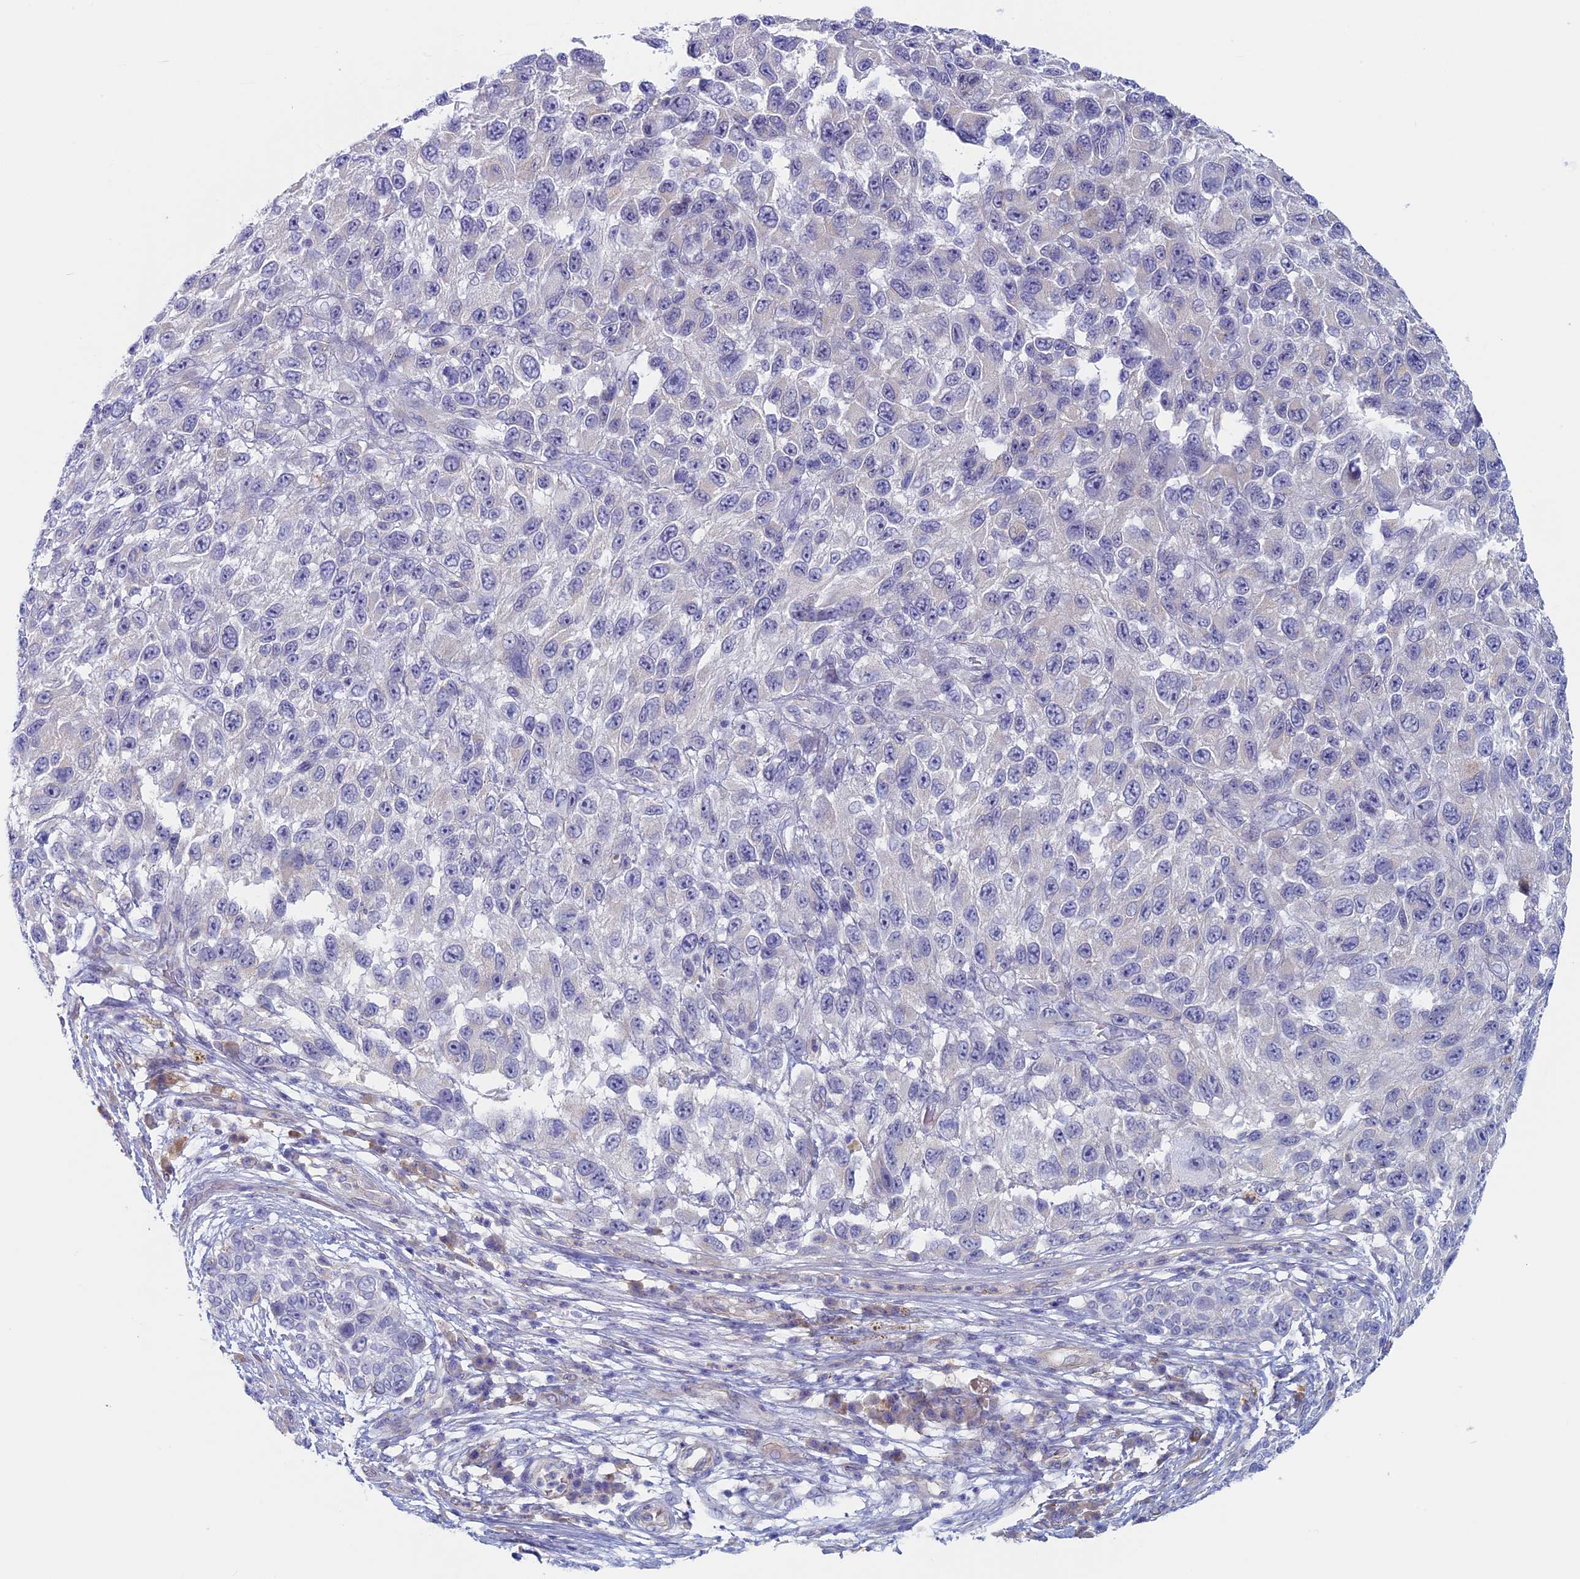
{"staining": {"intensity": "negative", "quantity": "none", "location": "none"}, "tissue": "melanoma", "cell_type": "Tumor cells", "image_type": "cancer", "snomed": [{"axis": "morphology", "description": "Malignant melanoma, NOS"}, {"axis": "topography", "description": "Skin"}], "caption": "The photomicrograph reveals no staining of tumor cells in melanoma. (Brightfield microscopy of DAB (3,3'-diaminobenzidine) immunohistochemistry (IHC) at high magnification).", "gene": "MAGEB6", "patient": {"sex": "female", "age": 96}}